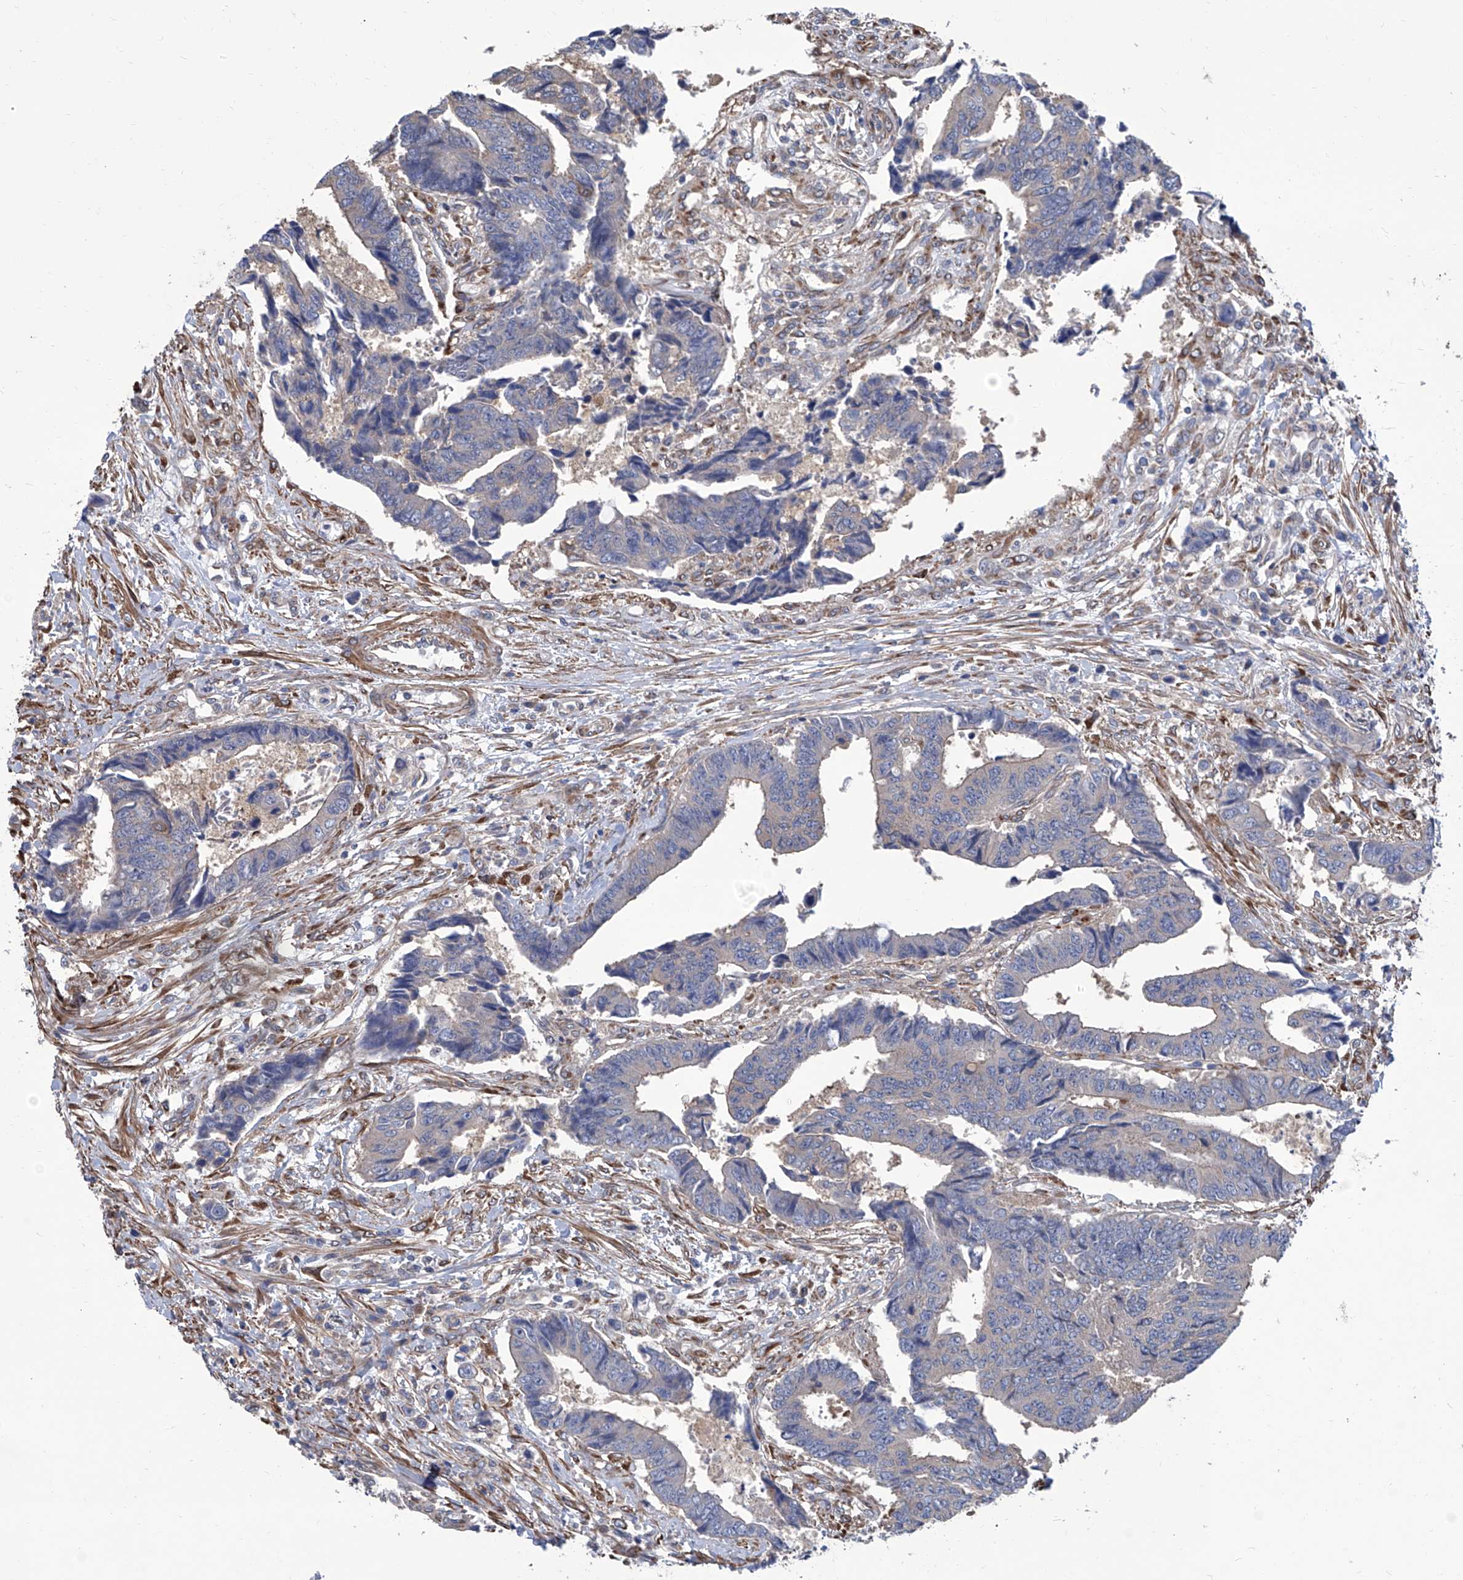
{"staining": {"intensity": "negative", "quantity": "none", "location": "none"}, "tissue": "colorectal cancer", "cell_type": "Tumor cells", "image_type": "cancer", "snomed": [{"axis": "morphology", "description": "Adenocarcinoma, NOS"}, {"axis": "topography", "description": "Rectum"}], "caption": "Photomicrograph shows no protein expression in tumor cells of colorectal adenocarcinoma tissue.", "gene": "SMS", "patient": {"sex": "male", "age": 84}}